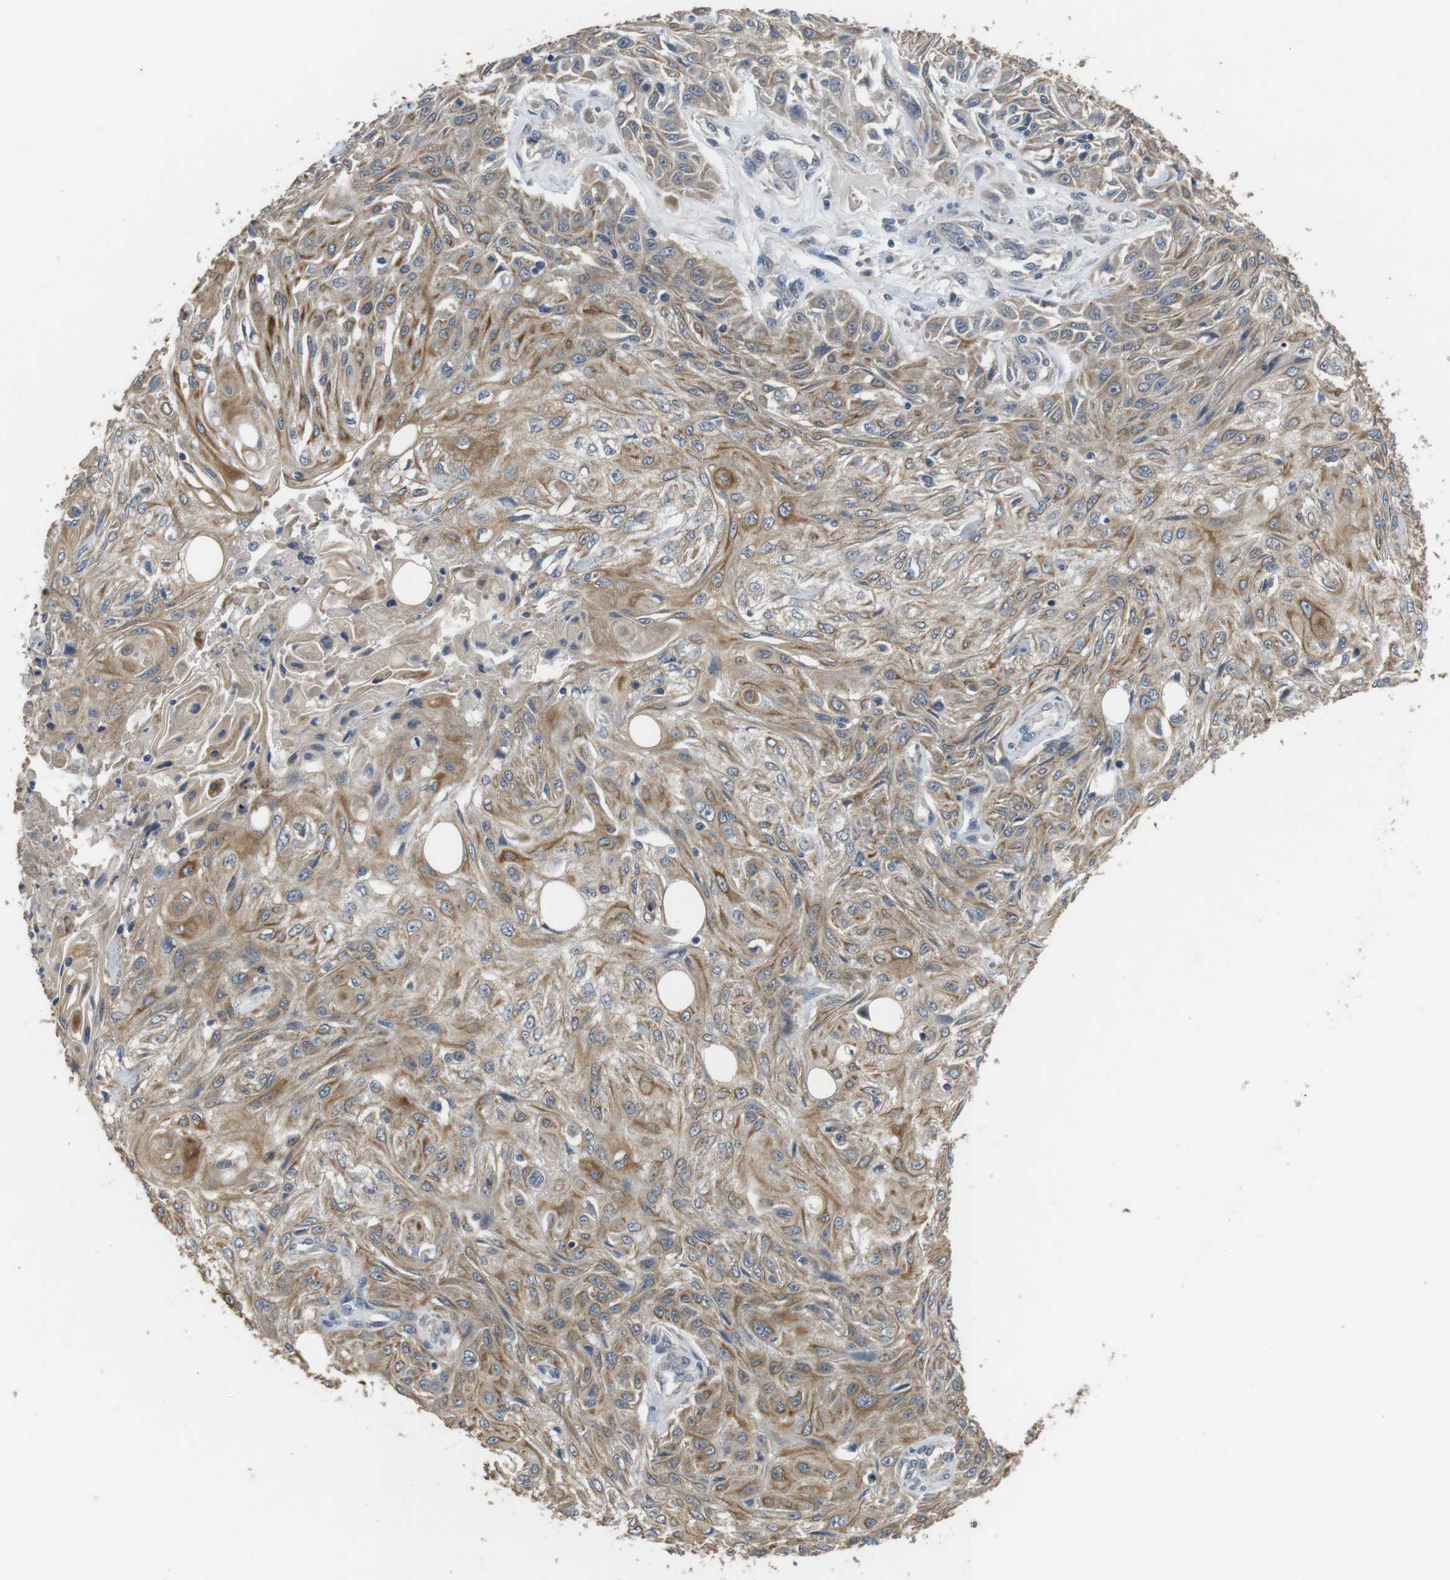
{"staining": {"intensity": "moderate", "quantity": "25%-75%", "location": "cytoplasmic/membranous"}, "tissue": "skin cancer", "cell_type": "Tumor cells", "image_type": "cancer", "snomed": [{"axis": "morphology", "description": "Squamous cell carcinoma, NOS"}, {"axis": "topography", "description": "Skin"}], "caption": "Immunohistochemical staining of human skin cancer (squamous cell carcinoma) exhibits moderate cytoplasmic/membranous protein positivity in about 25%-75% of tumor cells.", "gene": "ADGRL3", "patient": {"sex": "male", "age": 75}}